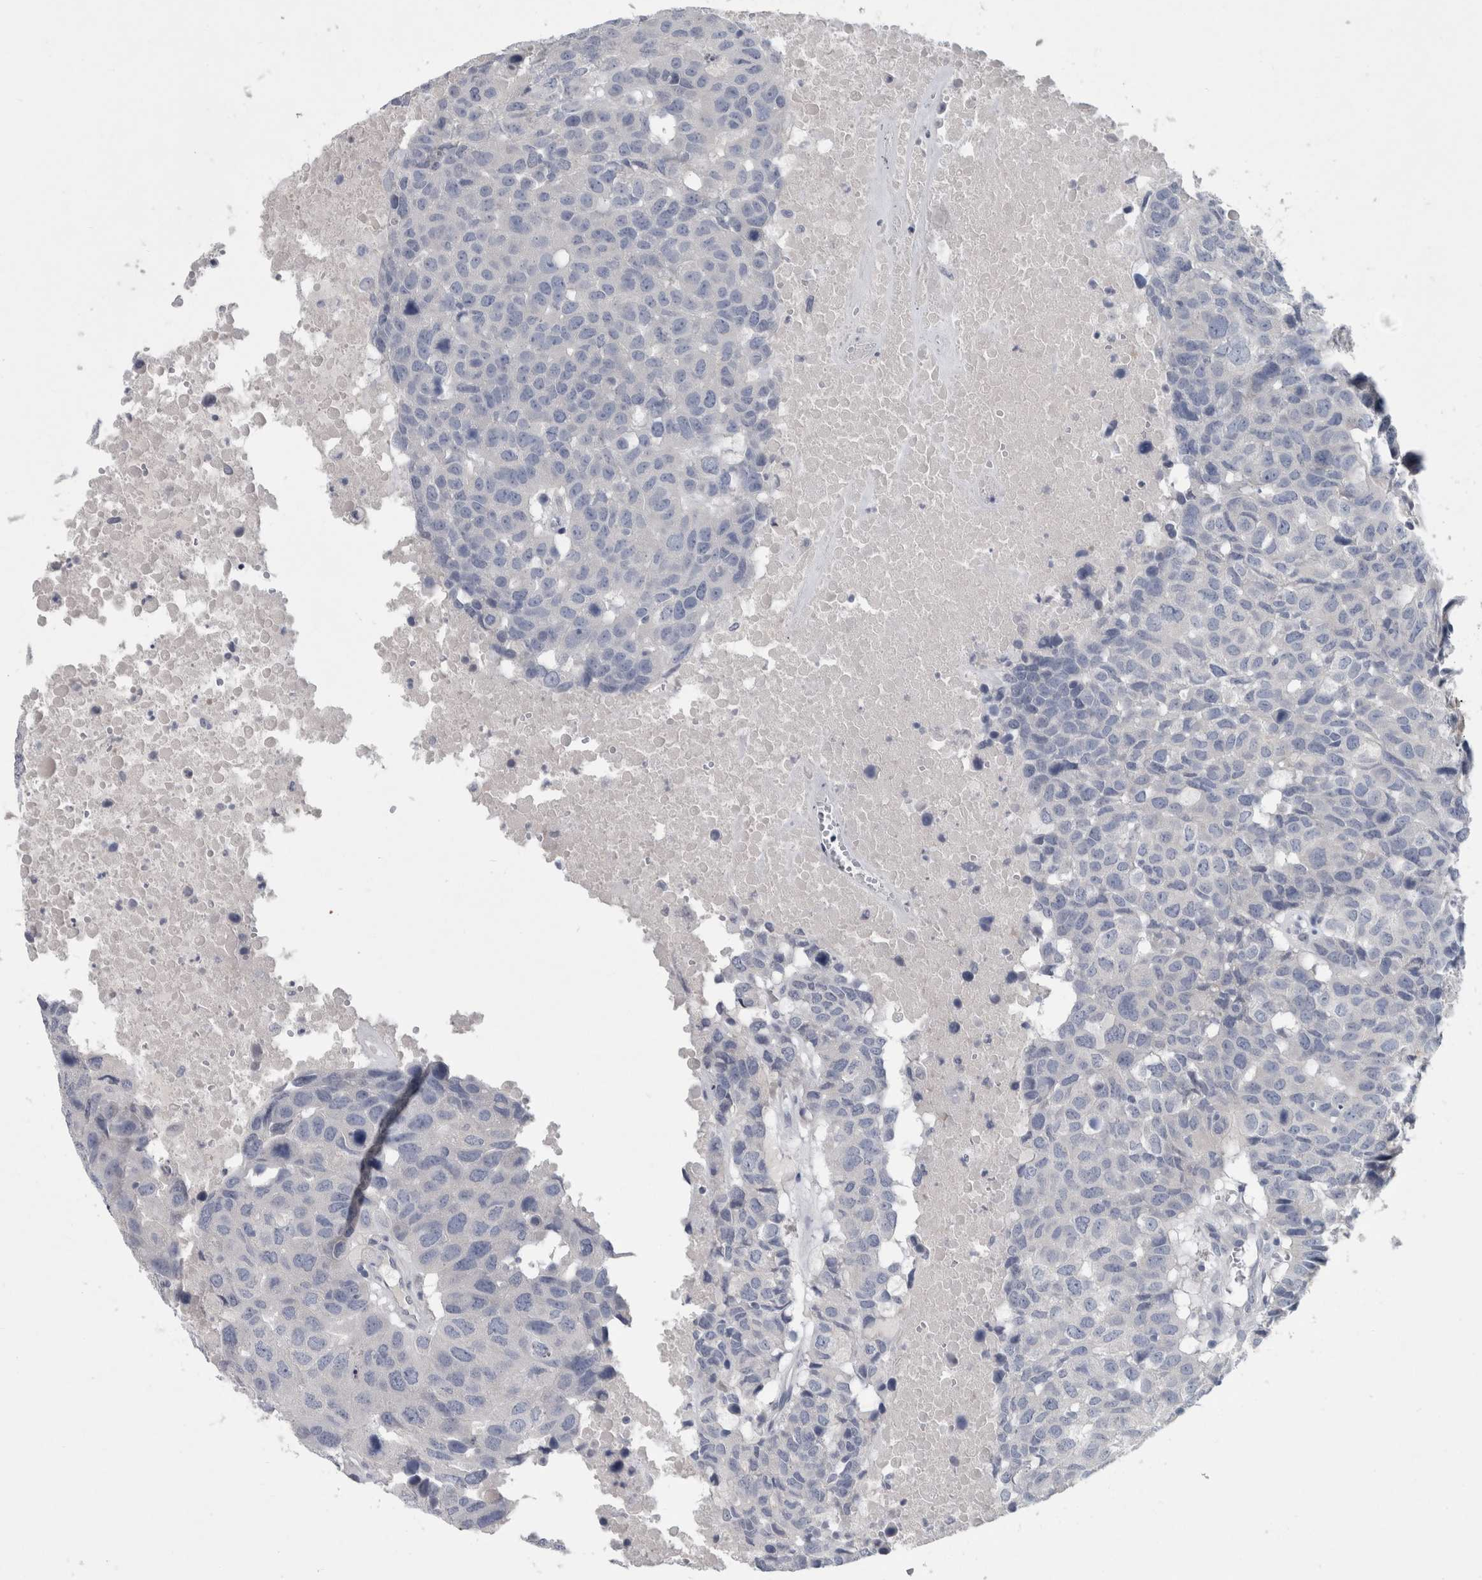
{"staining": {"intensity": "negative", "quantity": "none", "location": "none"}, "tissue": "head and neck cancer", "cell_type": "Tumor cells", "image_type": "cancer", "snomed": [{"axis": "morphology", "description": "Squamous cell carcinoma, NOS"}, {"axis": "topography", "description": "Head-Neck"}], "caption": "Head and neck cancer (squamous cell carcinoma) was stained to show a protein in brown. There is no significant expression in tumor cells.", "gene": "FAM83H", "patient": {"sex": "male", "age": 66}}